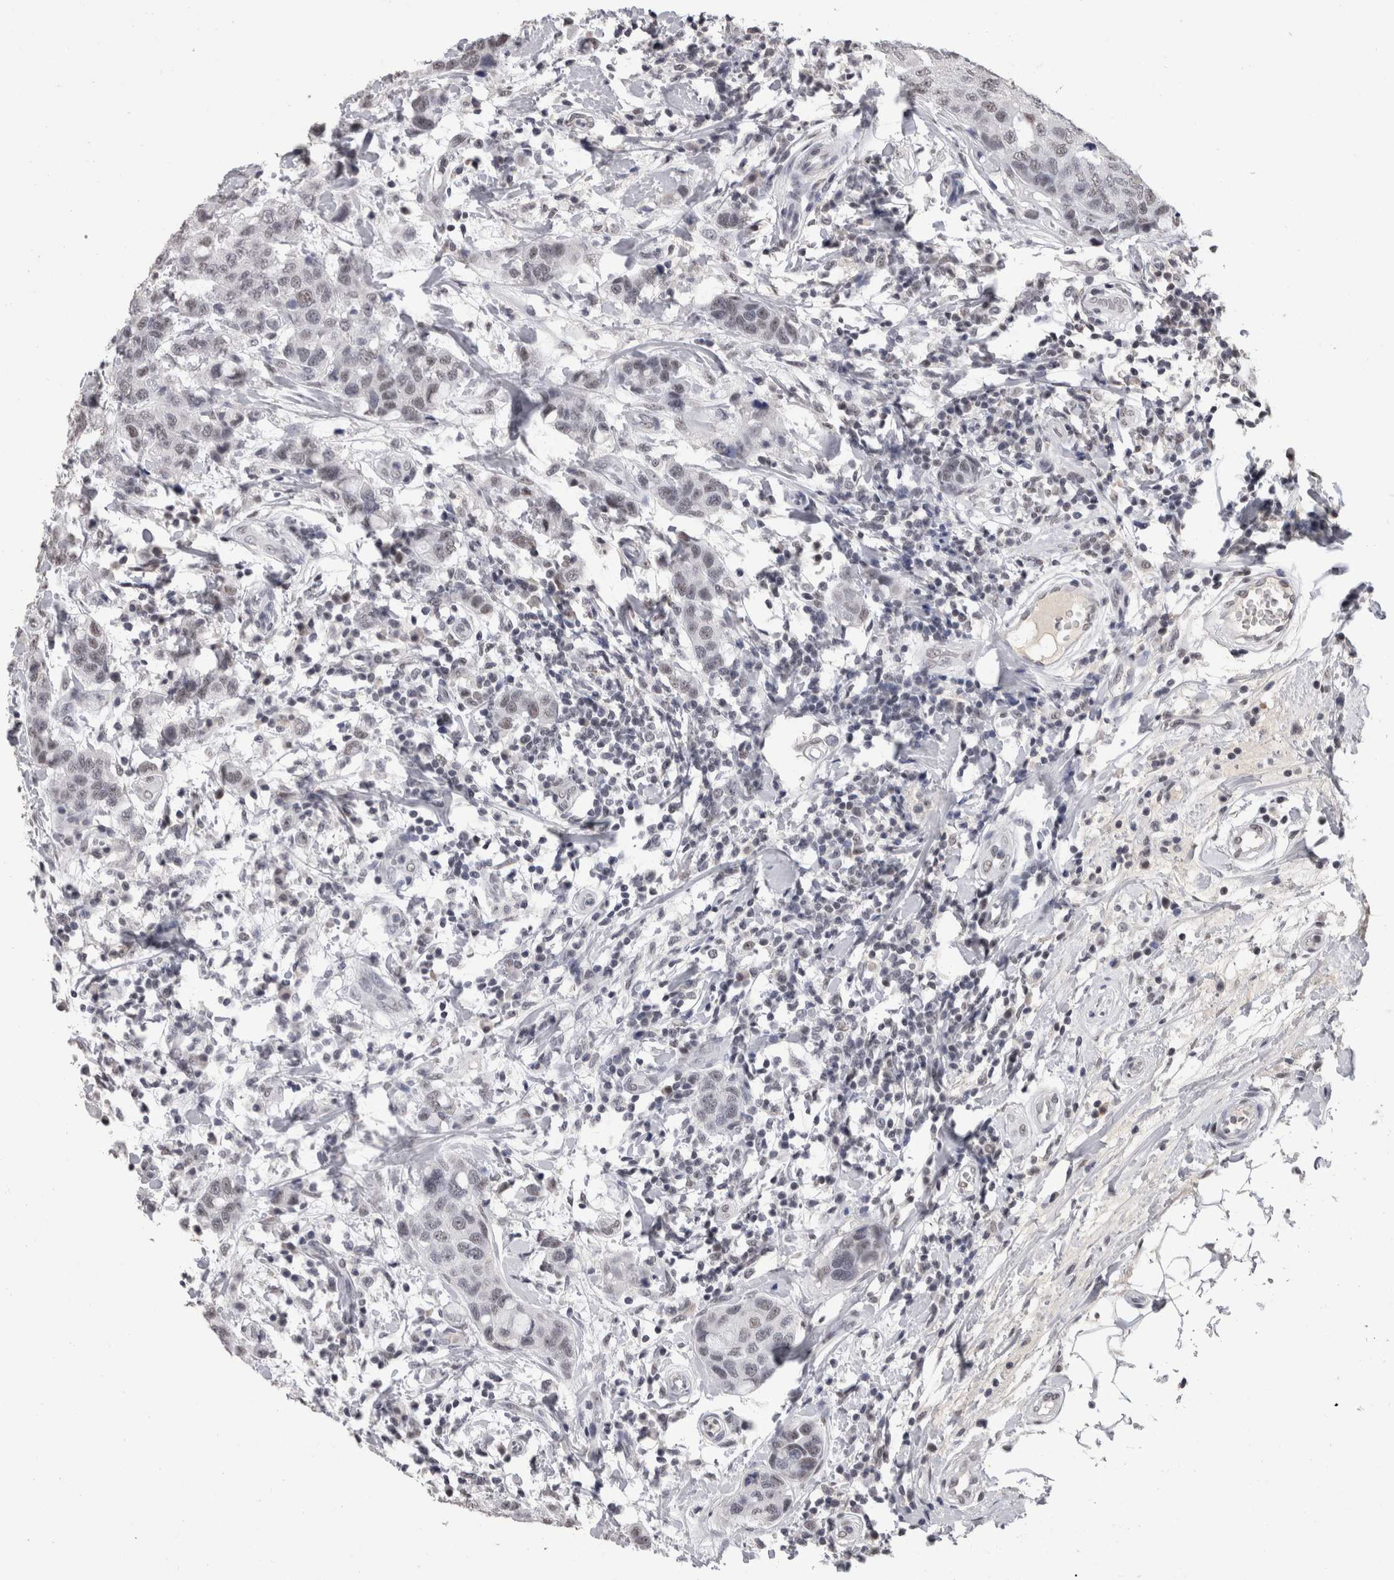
{"staining": {"intensity": "weak", "quantity": "<25%", "location": "nuclear"}, "tissue": "breast cancer", "cell_type": "Tumor cells", "image_type": "cancer", "snomed": [{"axis": "morphology", "description": "Duct carcinoma"}, {"axis": "topography", "description": "Breast"}], "caption": "Tumor cells show no significant positivity in breast cancer (infiltrating ductal carcinoma).", "gene": "DDX17", "patient": {"sex": "female", "age": 27}}